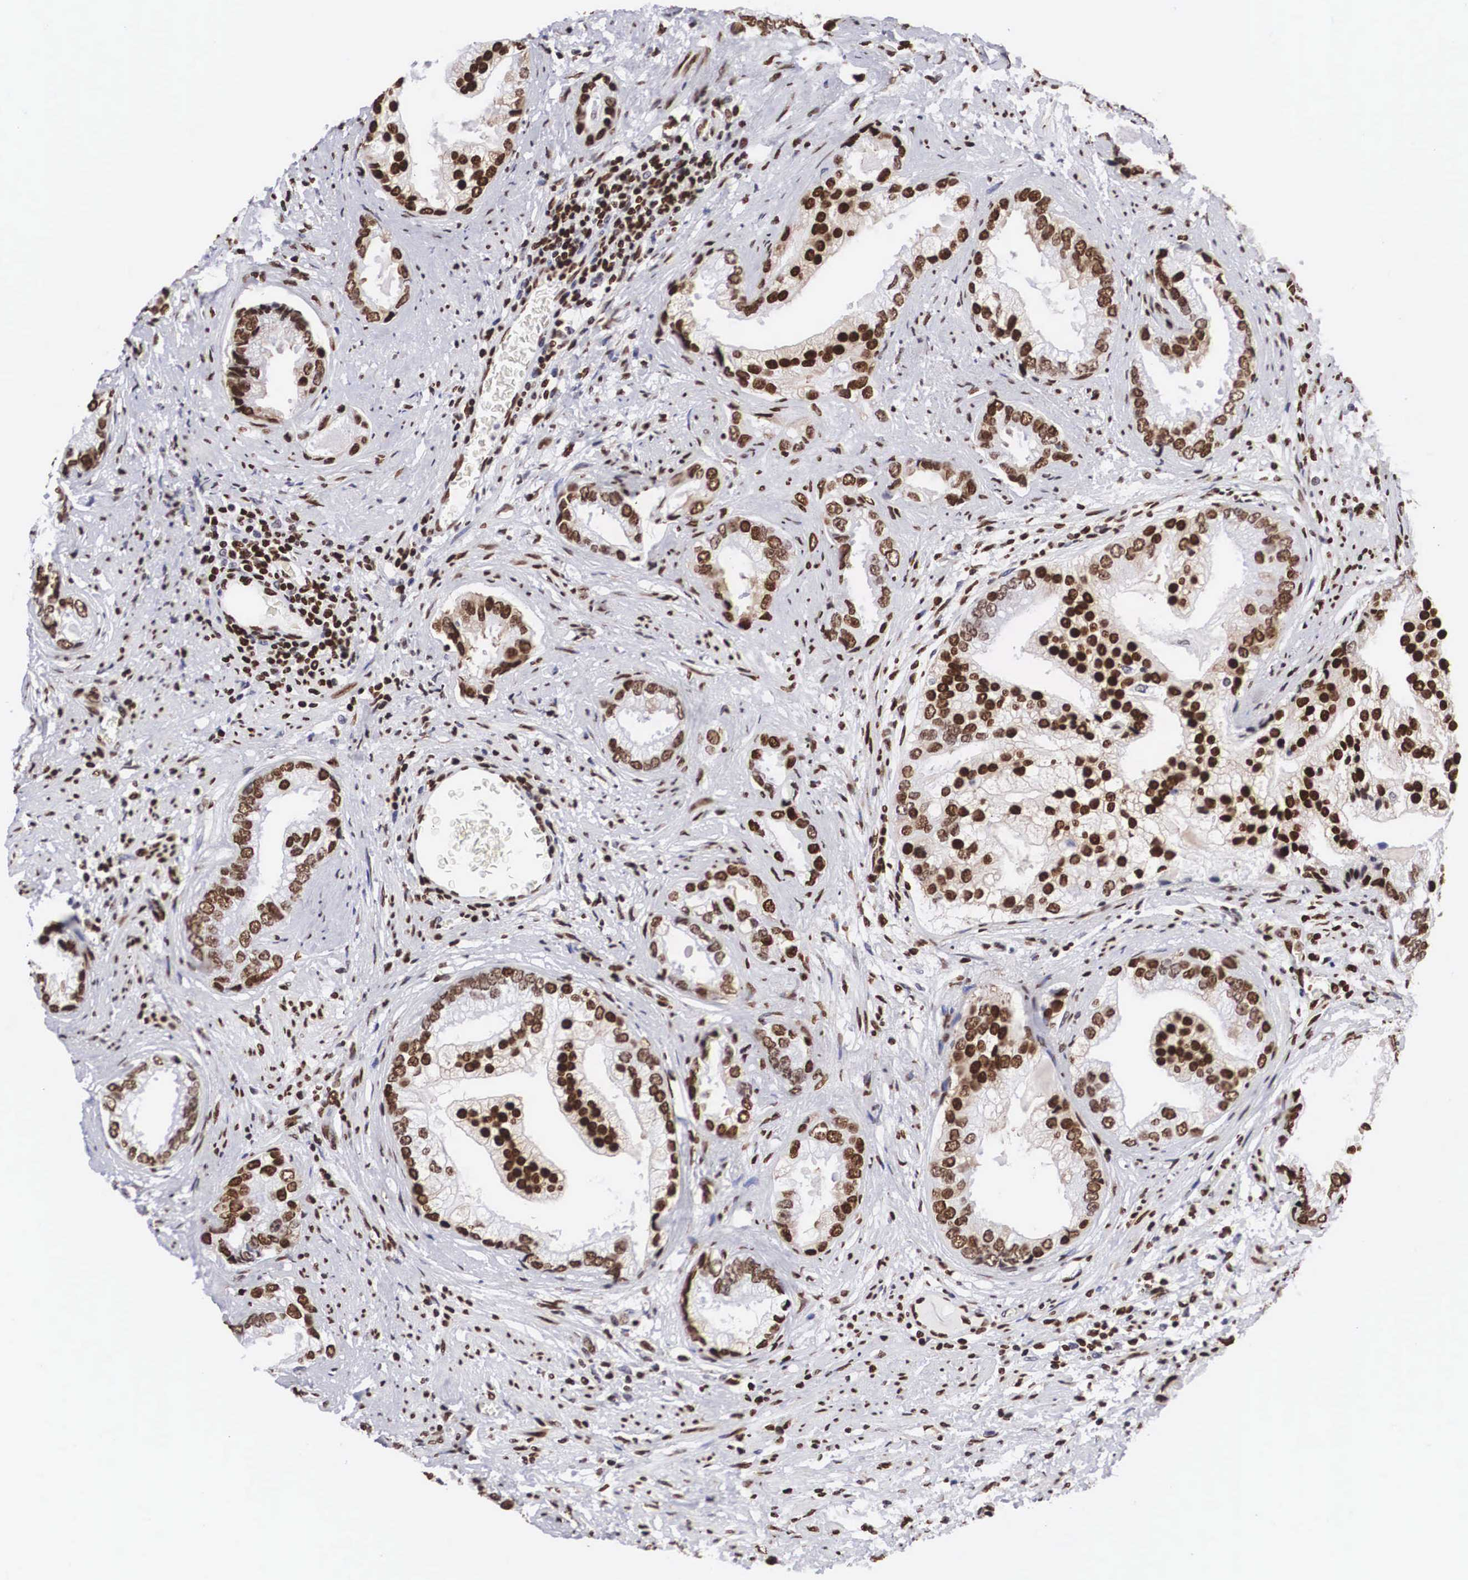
{"staining": {"intensity": "strong", "quantity": ">75%", "location": "nuclear"}, "tissue": "prostate cancer", "cell_type": "Tumor cells", "image_type": "cancer", "snomed": [{"axis": "morphology", "description": "Adenocarcinoma, Medium grade"}, {"axis": "topography", "description": "Prostate"}], "caption": "Protein staining demonstrates strong nuclear positivity in about >75% of tumor cells in prostate cancer (medium-grade adenocarcinoma).", "gene": "MECP2", "patient": {"sex": "male", "age": 65}}